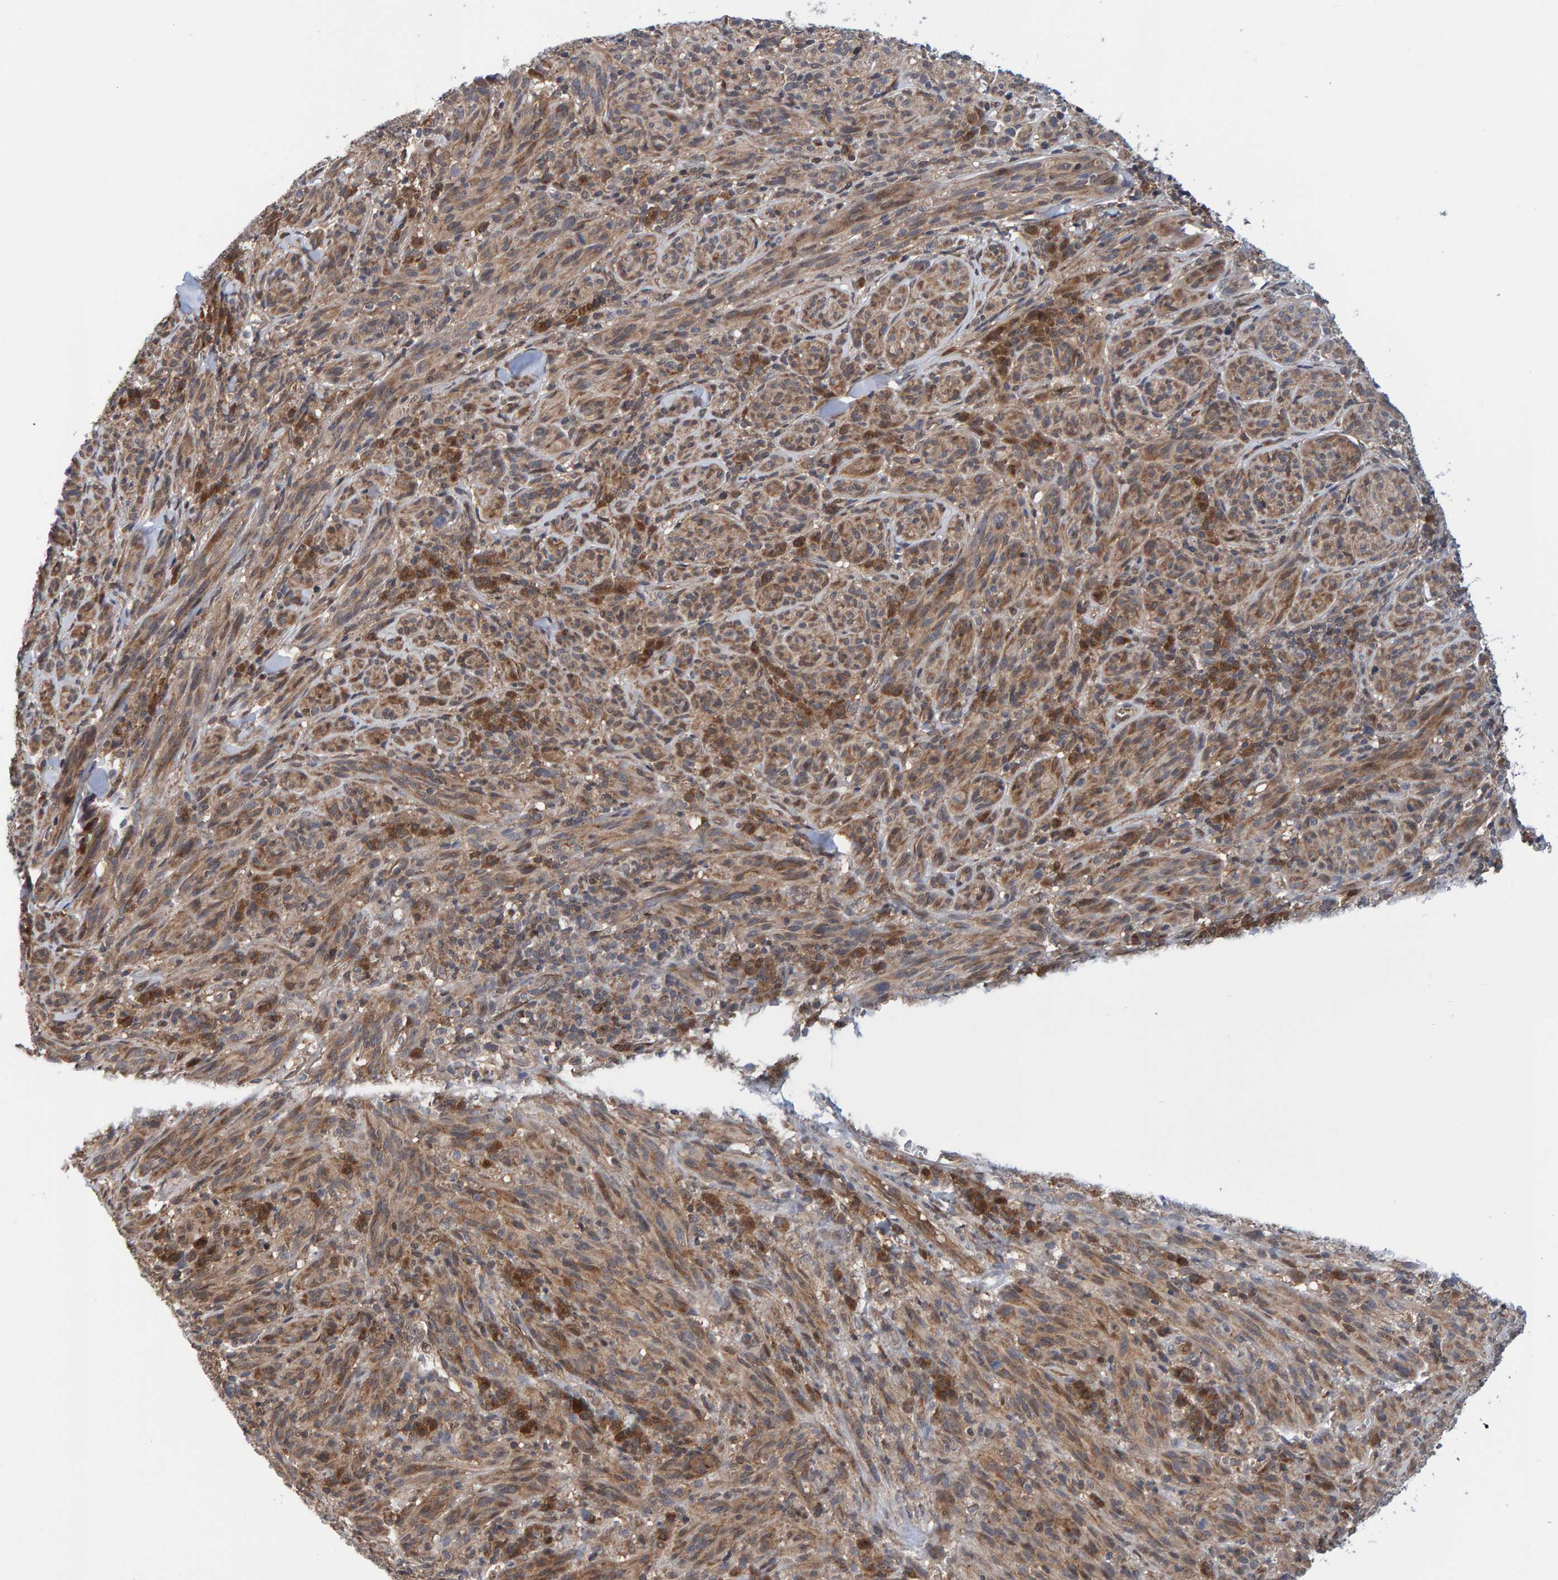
{"staining": {"intensity": "moderate", "quantity": ">75%", "location": "cytoplasmic/membranous"}, "tissue": "melanoma", "cell_type": "Tumor cells", "image_type": "cancer", "snomed": [{"axis": "morphology", "description": "Malignant melanoma, NOS"}, {"axis": "topography", "description": "Skin of head"}], "caption": "High-power microscopy captured an immunohistochemistry image of malignant melanoma, revealing moderate cytoplasmic/membranous staining in approximately >75% of tumor cells.", "gene": "SCRN2", "patient": {"sex": "male", "age": 96}}